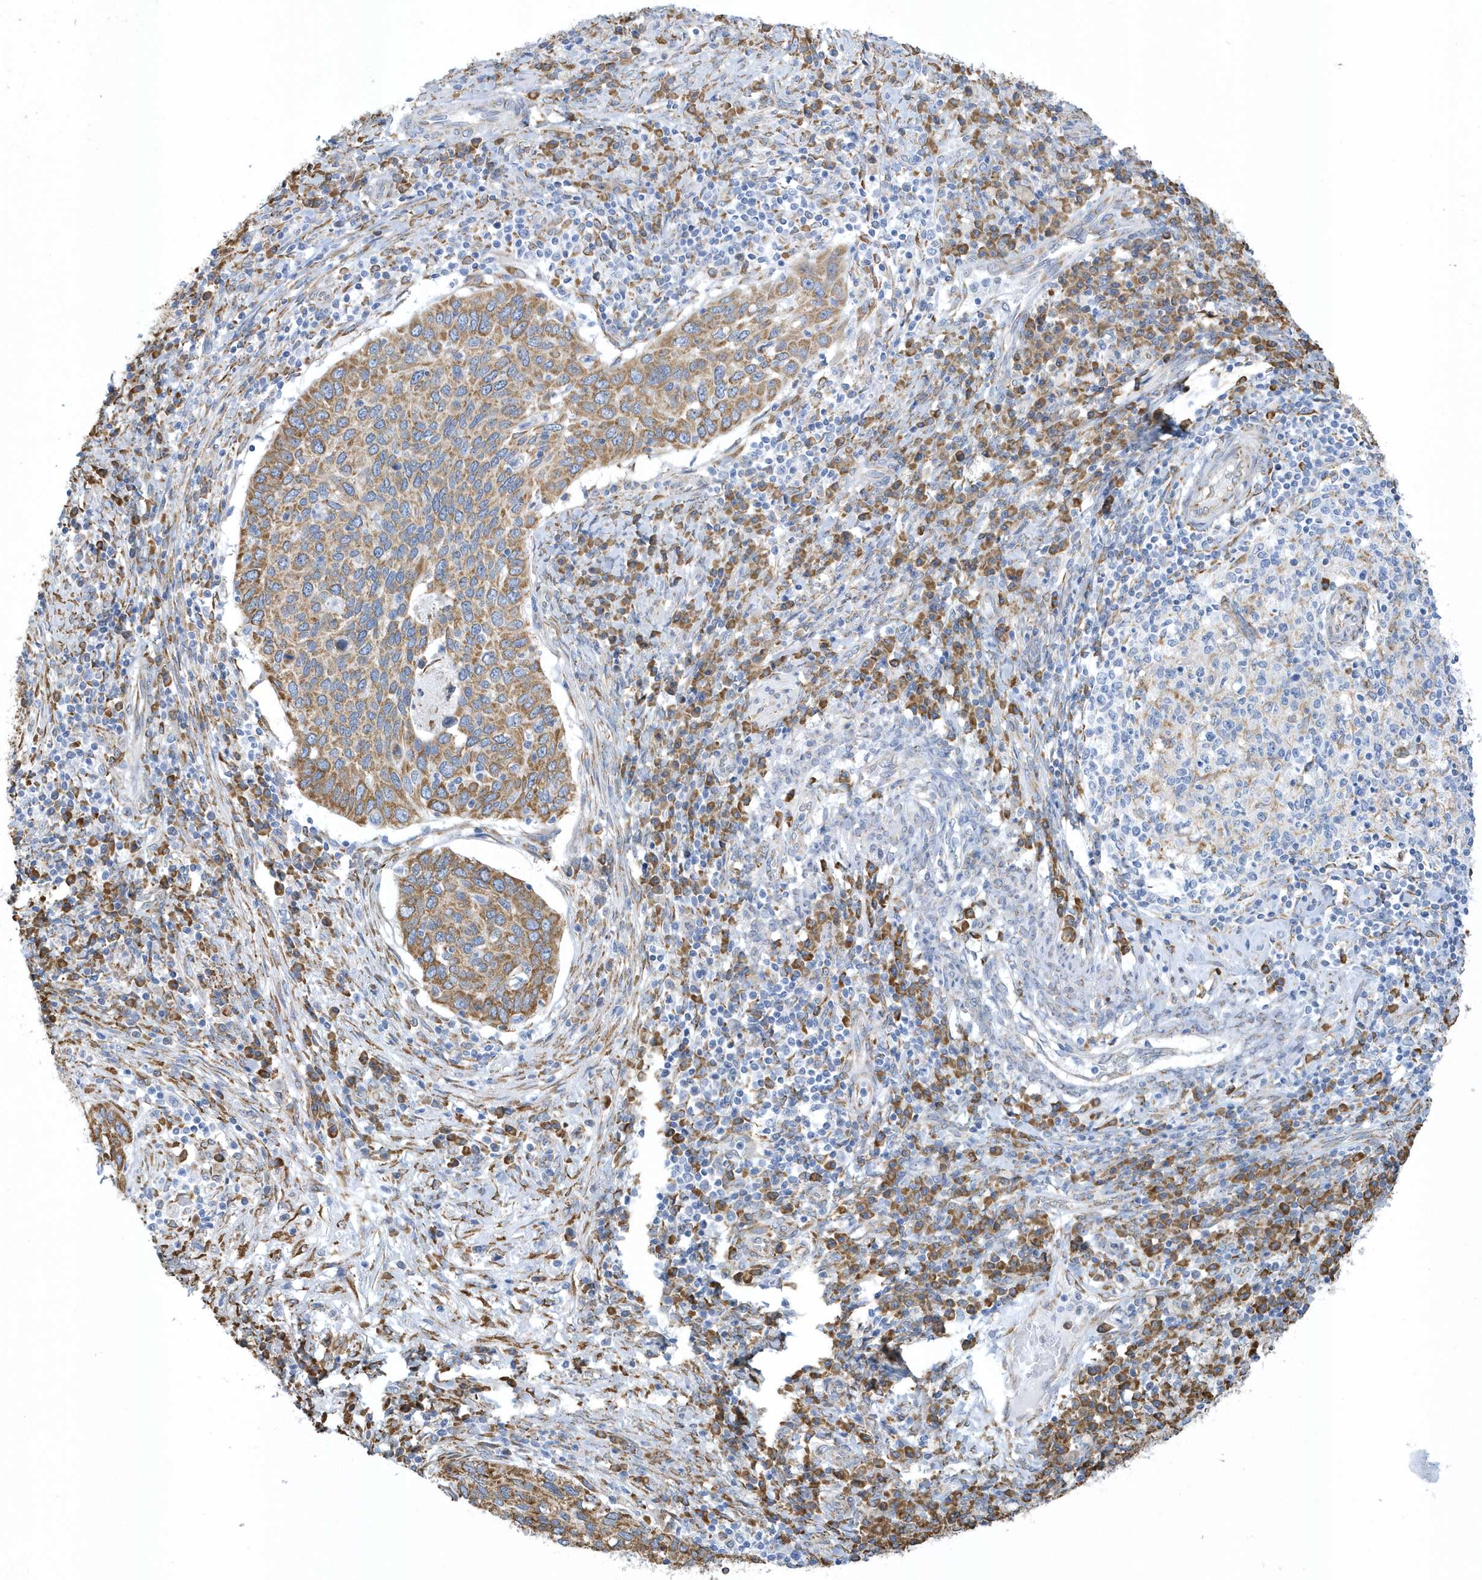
{"staining": {"intensity": "moderate", "quantity": ">75%", "location": "cytoplasmic/membranous"}, "tissue": "cervical cancer", "cell_type": "Tumor cells", "image_type": "cancer", "snomed": [{"axis": "morphology", "description": "Squamous cell carcinoma, NOS"}, {"axis": "topography", "description": "Cervix"}], "caption": "Human squamous cell carcinoma (cervical) stained with a protein marker reveals moderate staining in tumor cells.", "gene": "DCAF1", "patient": {"sex": "female", "age": 38}}